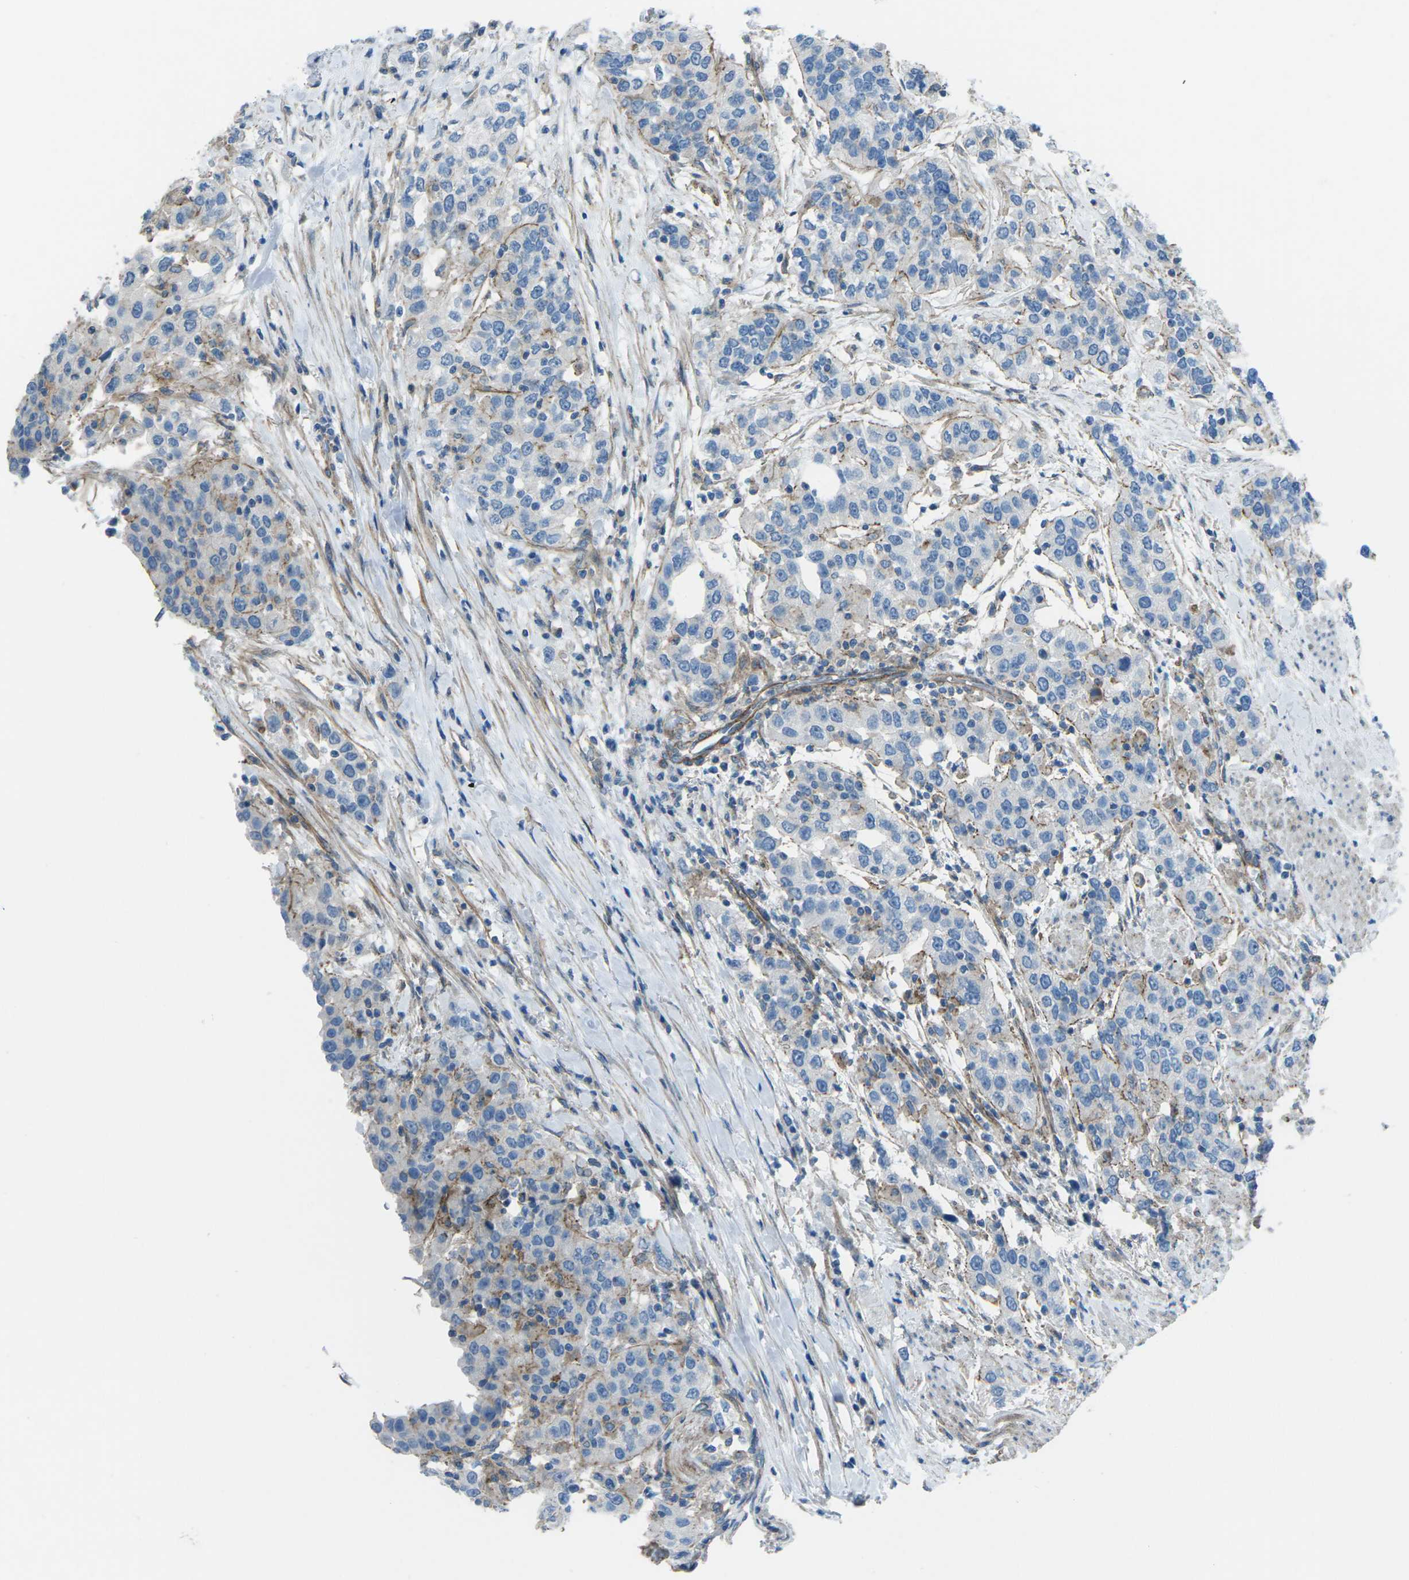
{"staining": {"intensity": "negative", "quantity": "none", "location": "none"}, "tissue": "urothelial cancer", "cell_type": "Tumor cells", "image_type": "cancer", "snomed": [{"axis": "morphology", "description": "Urothelial carcinoma, High grade"}, {"axis": "topography", "description": "Urinary bladder"}], "caption": "Immunohistochemistry (IHC) histopathology image of neoplastic tissue: urothelial carcinoma (high-grade) stained with DAB (3,3'-diaminobenzidine) displays no significant protein positivity in tumor cells. (Stains: DAB immunohistochemistry (IHC) with hematoxylin counter stain, Microscopy: brightfield microscopy at high magnification).", "gene": "UTRN", "patient": {"sex": "female", "age": 80}}